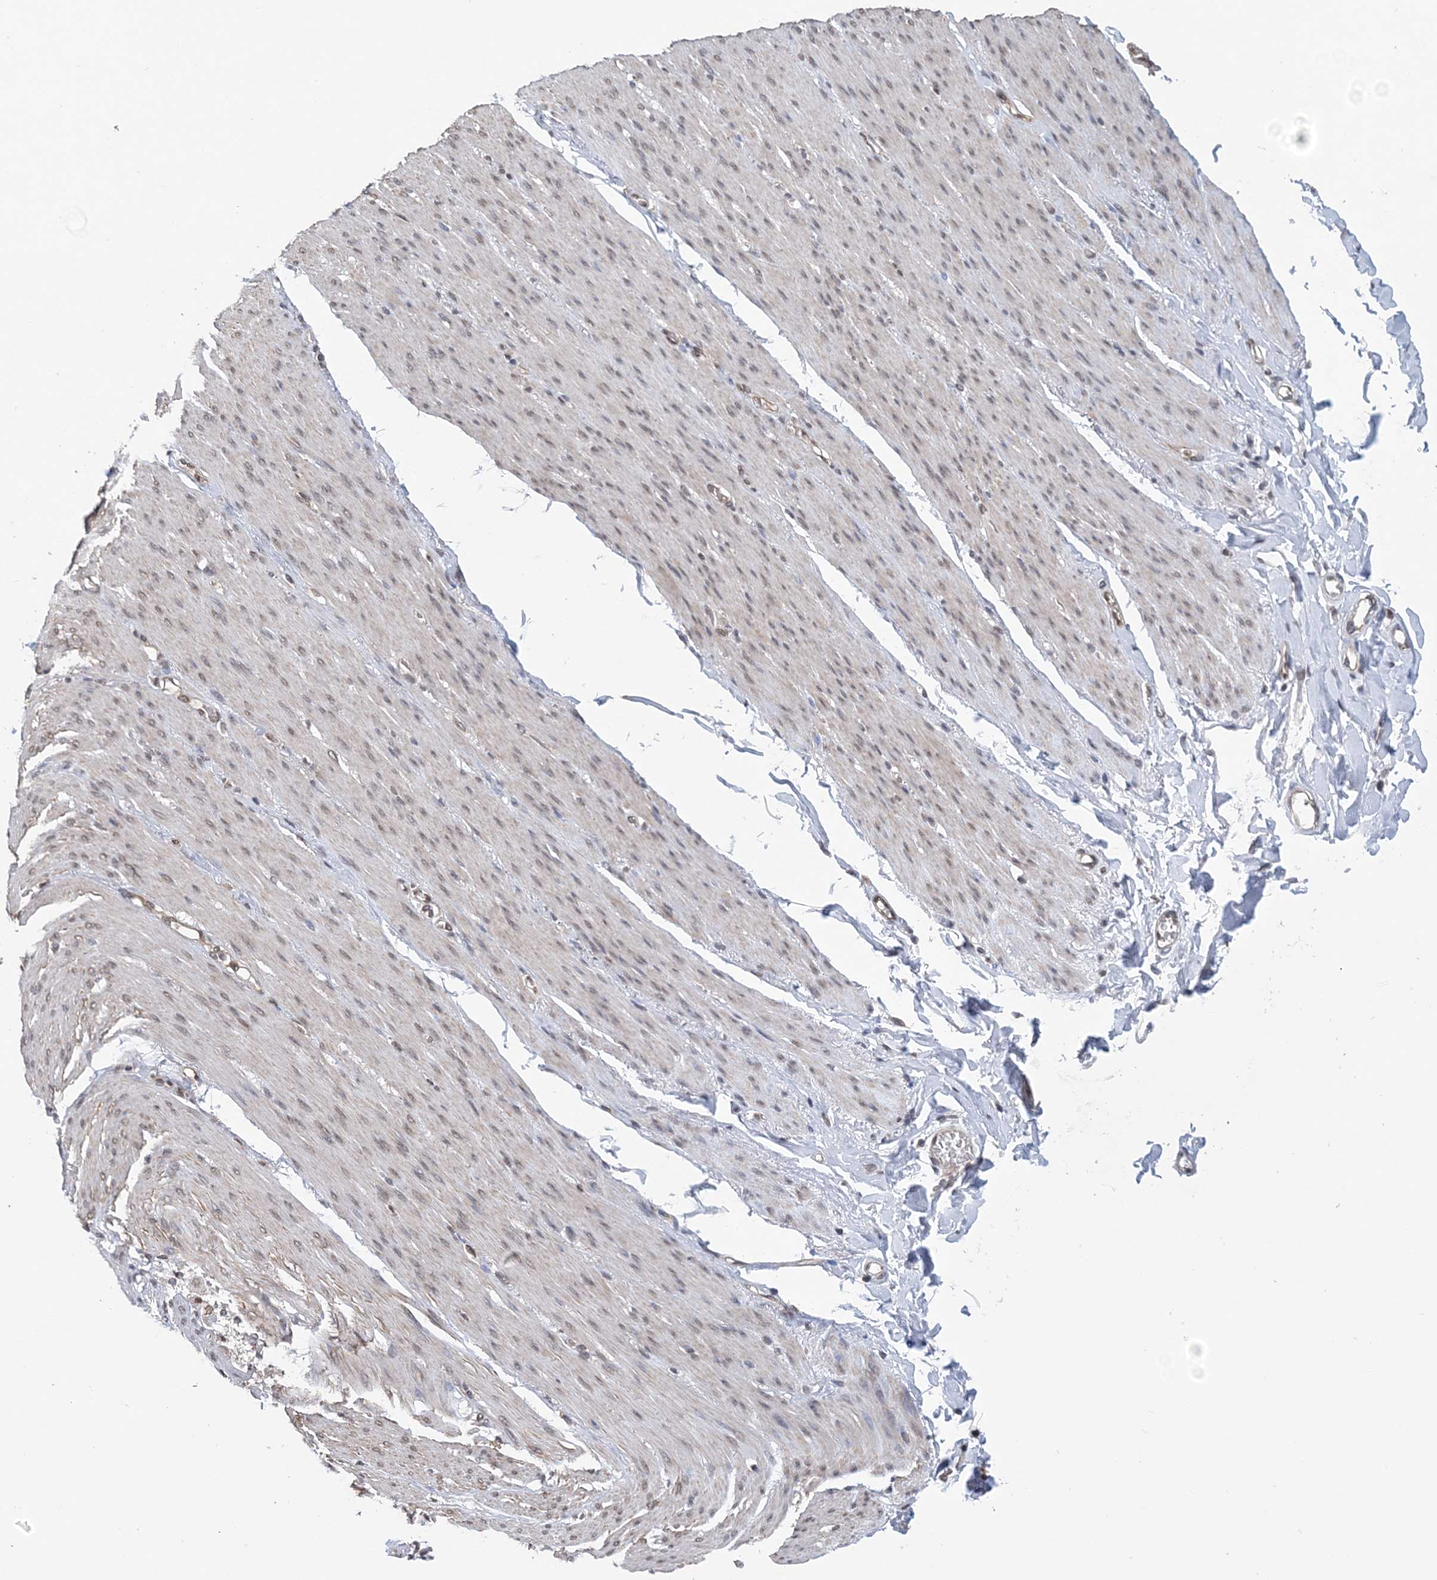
{"staining": {"intensity": "weak", "quantity": "25%-75%", "location": "cytoplasmic/membranous"}, "tissue": "adipose tissue", "cell_type": "Adipocytes", "image_type": "normal", "snomed": [{"axis": "morphology", "description": "Normal tissue, NOS"}, {"axis": "topography", "description": "Colon"}, {"axis": "topography", "description": "Peripheral nerve tissue"}], "caption": "This micrograph exhibits benign adipose tissue stained with immunohistochemistry to label a protein in brown. The cytoplasmic/membranous of adipocytes show weak positivity for the protein. Nuclei are counter-stained blue.", "gene": "CCDC152", "patient": {"sex": "female", "age": 61}}